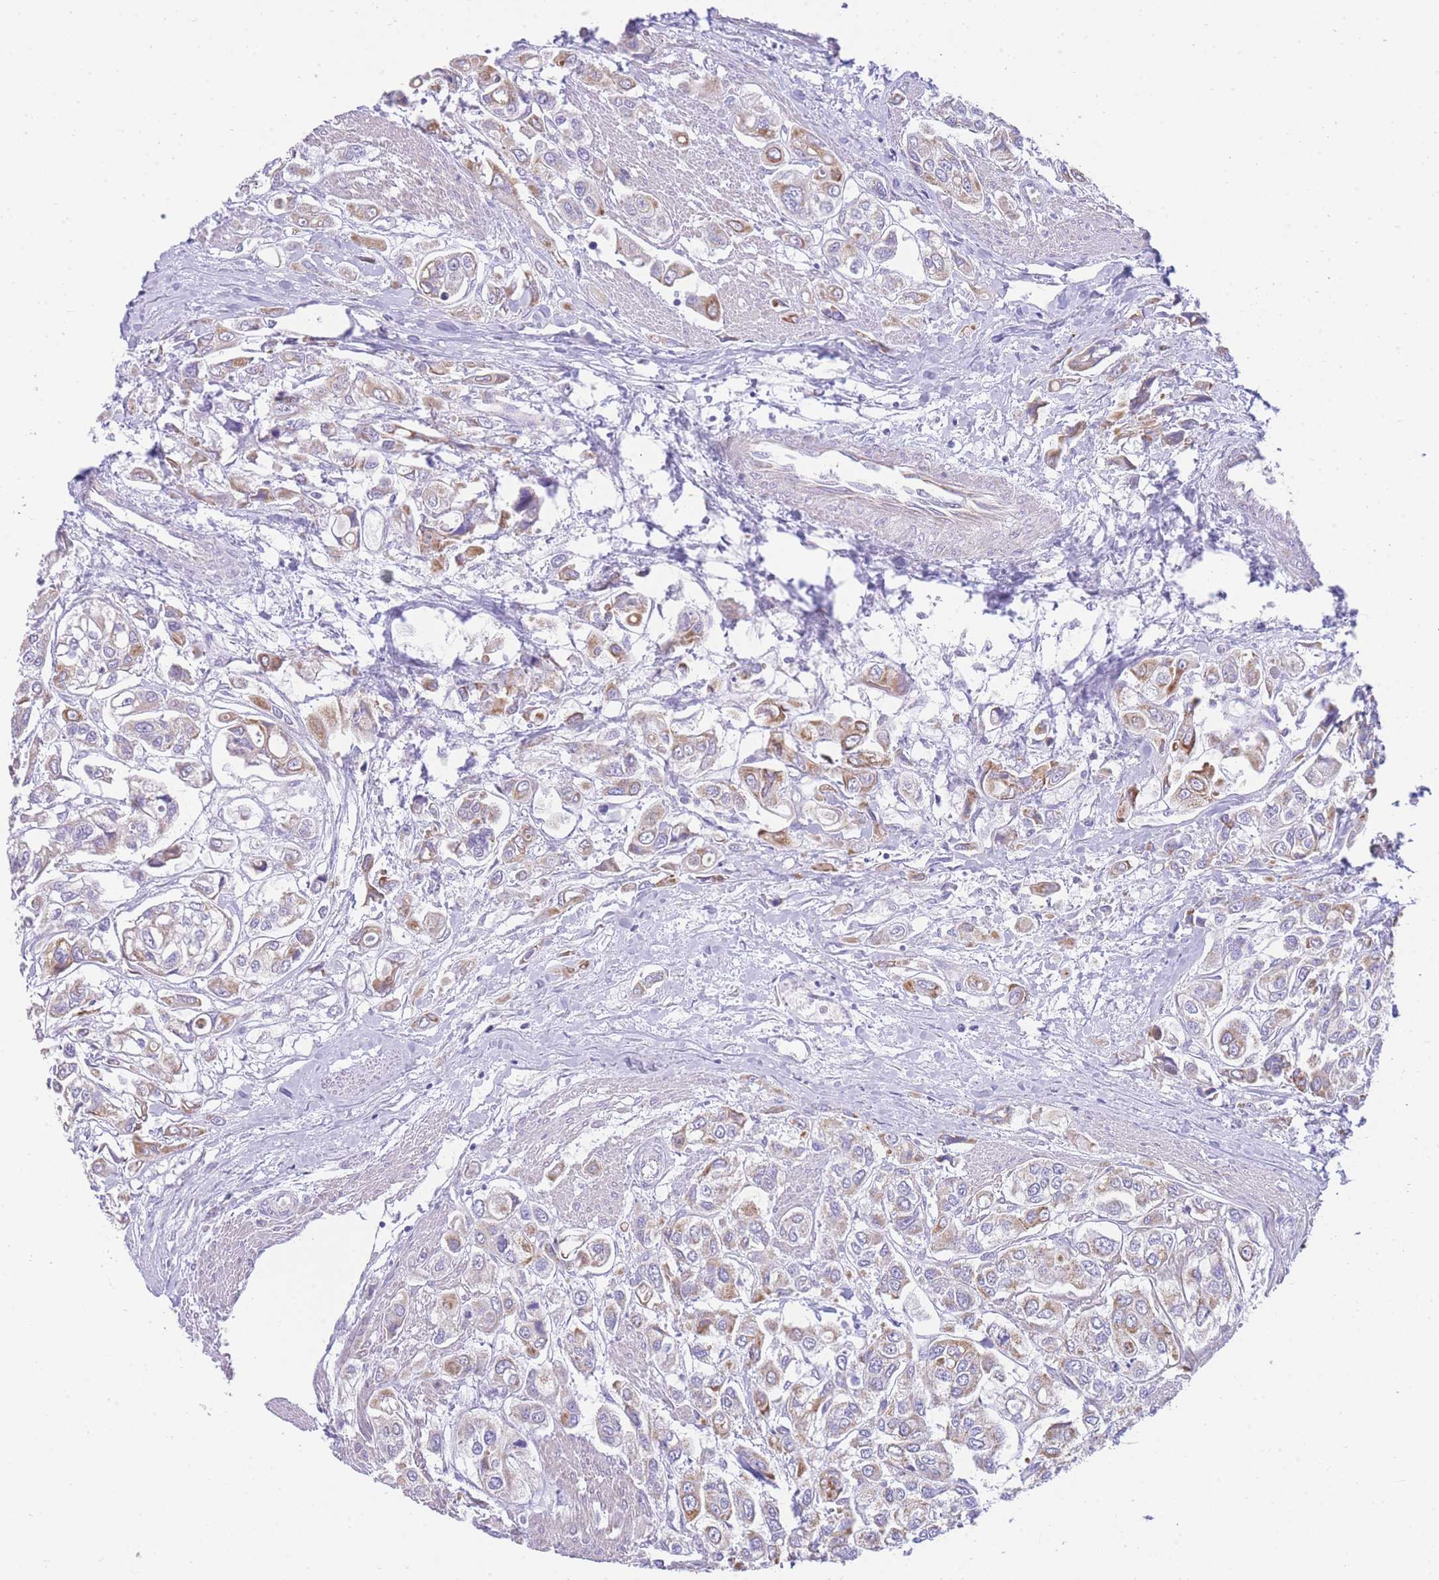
{"staining": {"intensity": "moderate", "quantity": "<25%", "location": "cytoplasmic/membranous"}, "tissue": "urothelial cancer", "cell_type": "Tumor cells", "image_type": "cancer", "snomed": [{"axis": "morphology", "description": "Urothelial carcinoma, High grade"}, {"axis": "topography", "description": "Urinary bladder"}], "caption": "Urothelial cancer stained with a protein marker demonstrates moderate staining in tumor cells.", "gene": "ACSM4", "patient": {"sex": "male", "age": 67}}